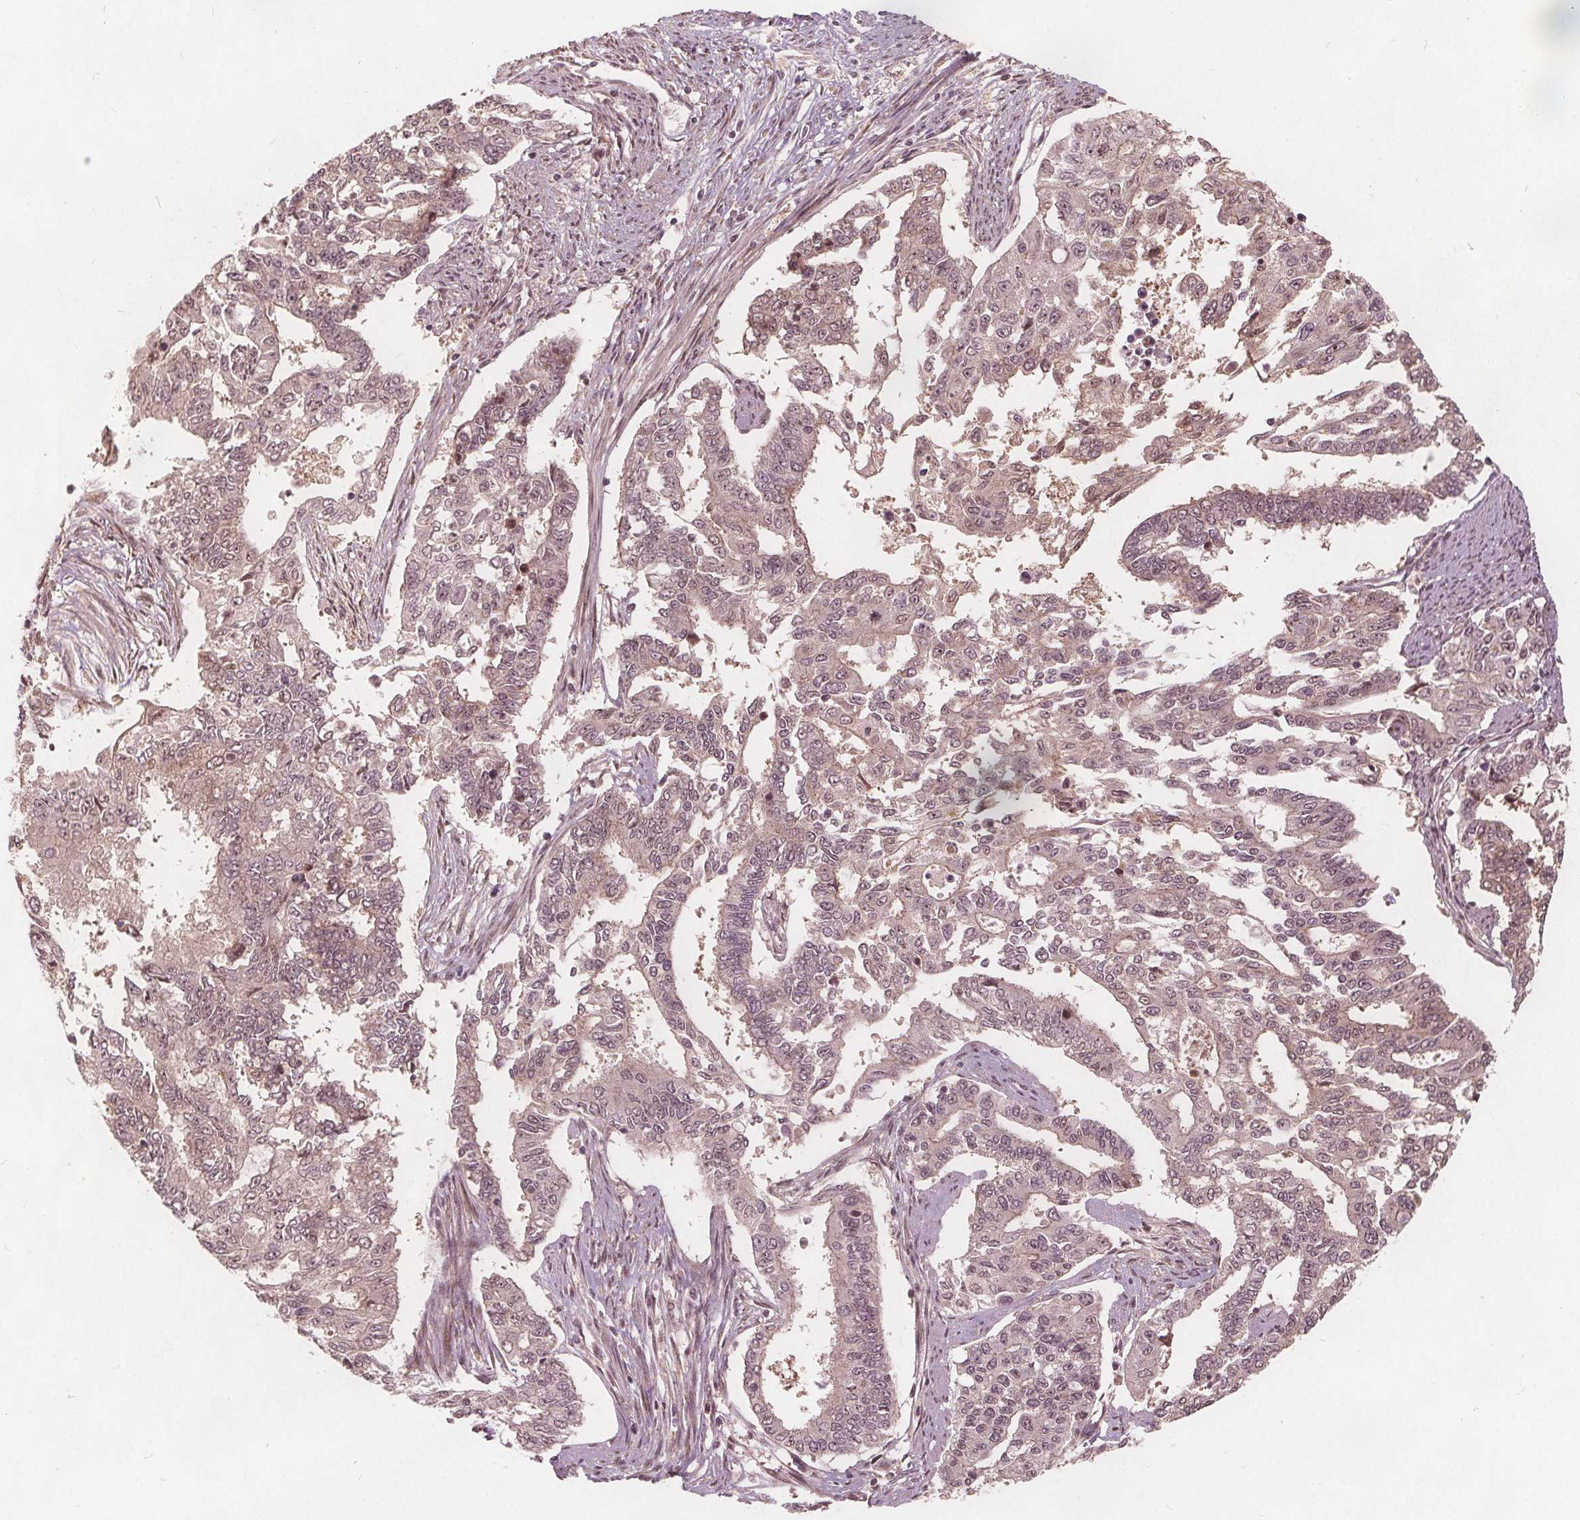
{"staining": {"intensity": "weak", "quantity": "<25%", "location": "cytoplasmic/membranous"}, "tissue": "endometrial cancer", "cell_type": "Tumor cells", "image_type": "cancer", "snomed": [{"axis": "morphology", "description": "Adenocarcinoma, NOS"}, {"axis": "topography", "description": "Uterus"}], "caption": "The micrograph reveals no staining of tumor cells in endometrial adenocarcinoma. (DAB immunohistochemistry (IHC), high magnification).", "gene": "PPP1CB", "patient": {"sex": "female", "age": 59}}